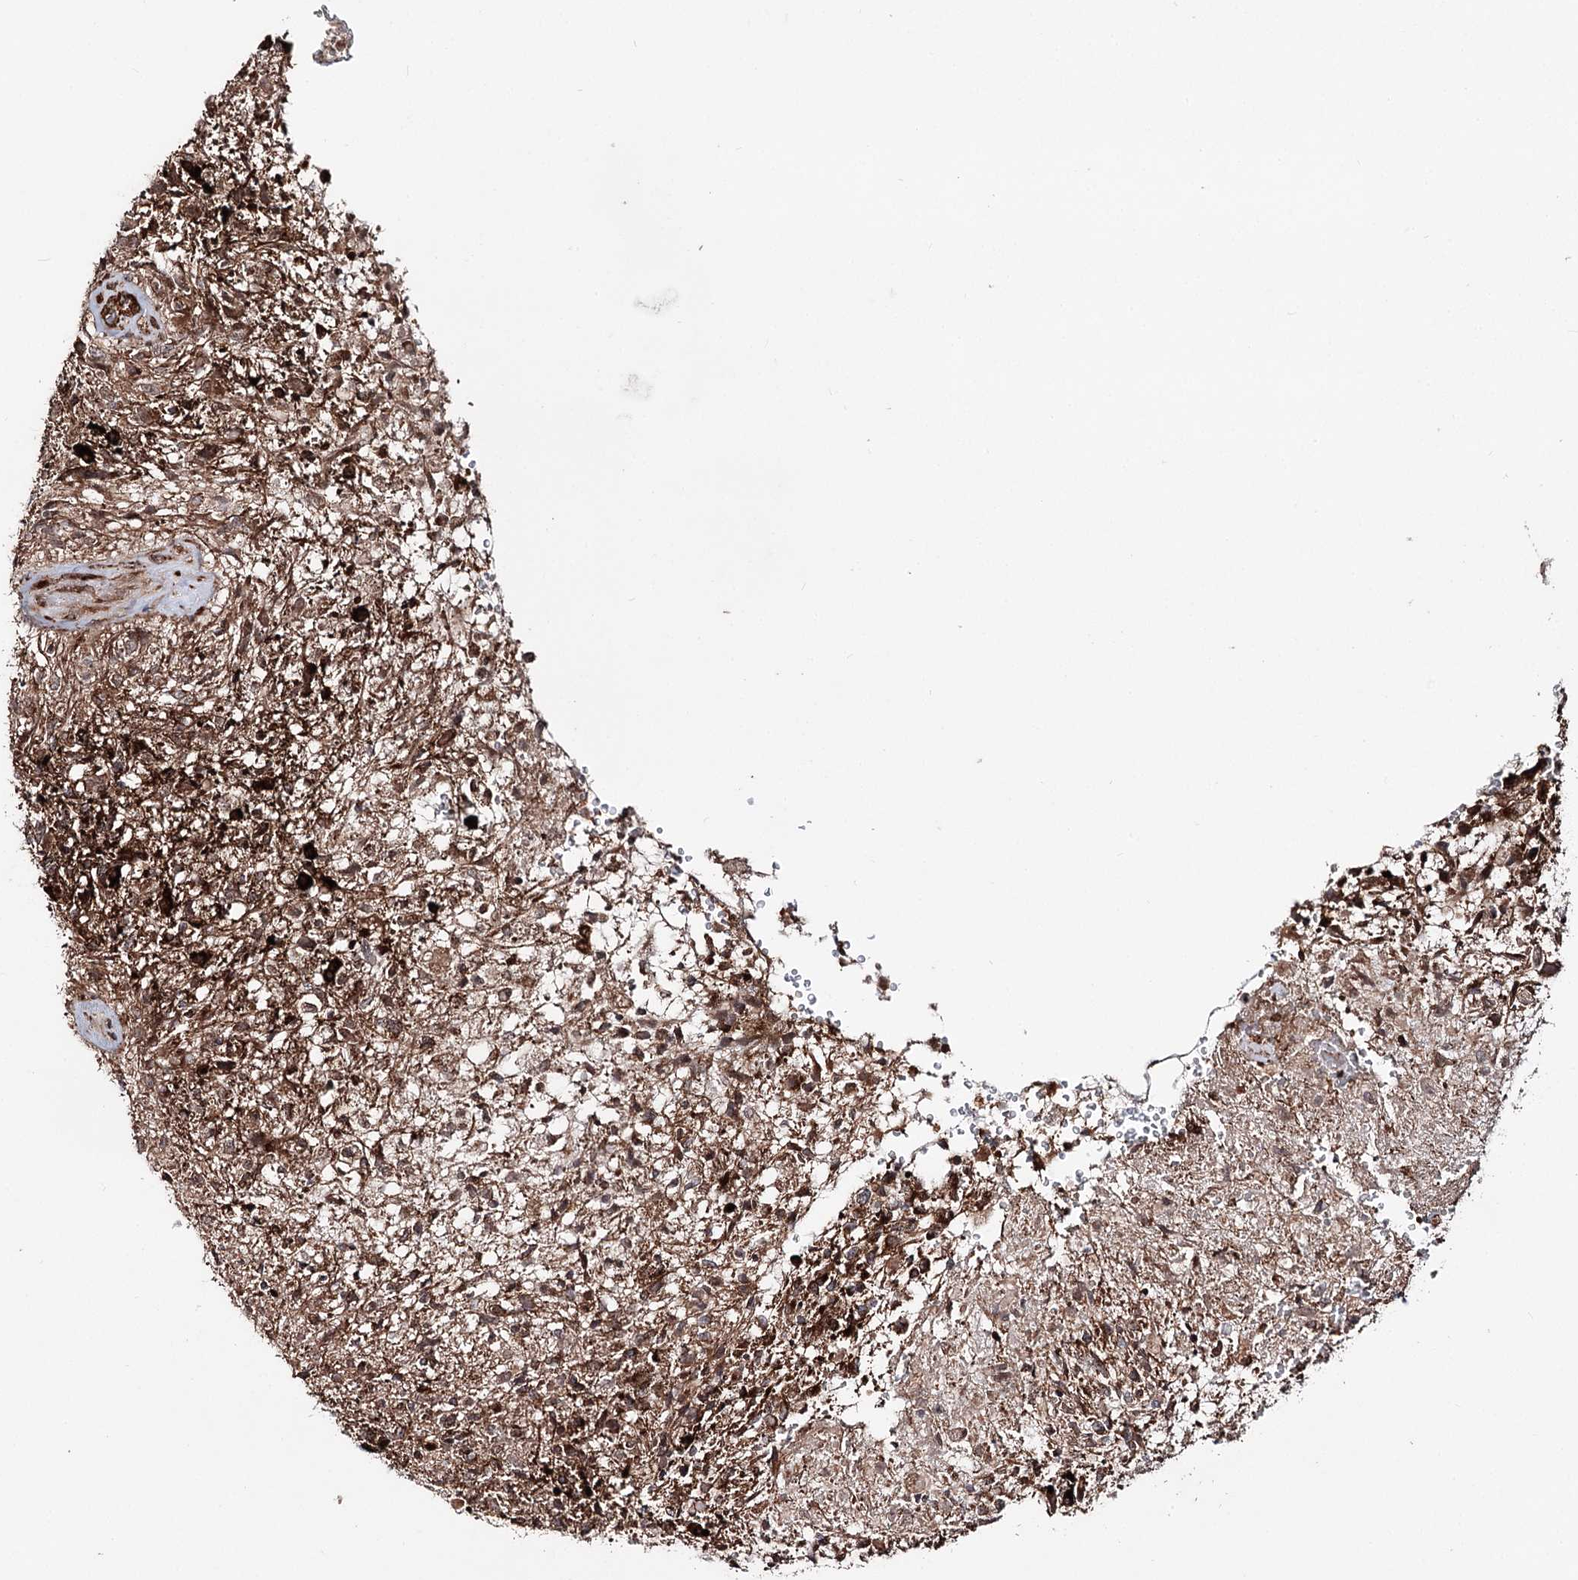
{"staining": {"intensity": "strong", "quantity": ">75%", "location": "cytoplasmic/membranous"}, "tissue": "glioma", "cell_type": "Tumor cells", "image_type": "cancer", "snomed": [{"axis": "morphology", "description": "Glioma, malignant, High grade"}, {"axis": "topography", "description": "Brain"}], "caption": "Protein staining of high-grade glioma (malignant) tissue reveals strong cytoplasmic/membranous staining in about >75% of tumor cells.", "gene": "FGFR1OP2", "patient": {"sex": "male", "age": 56}}